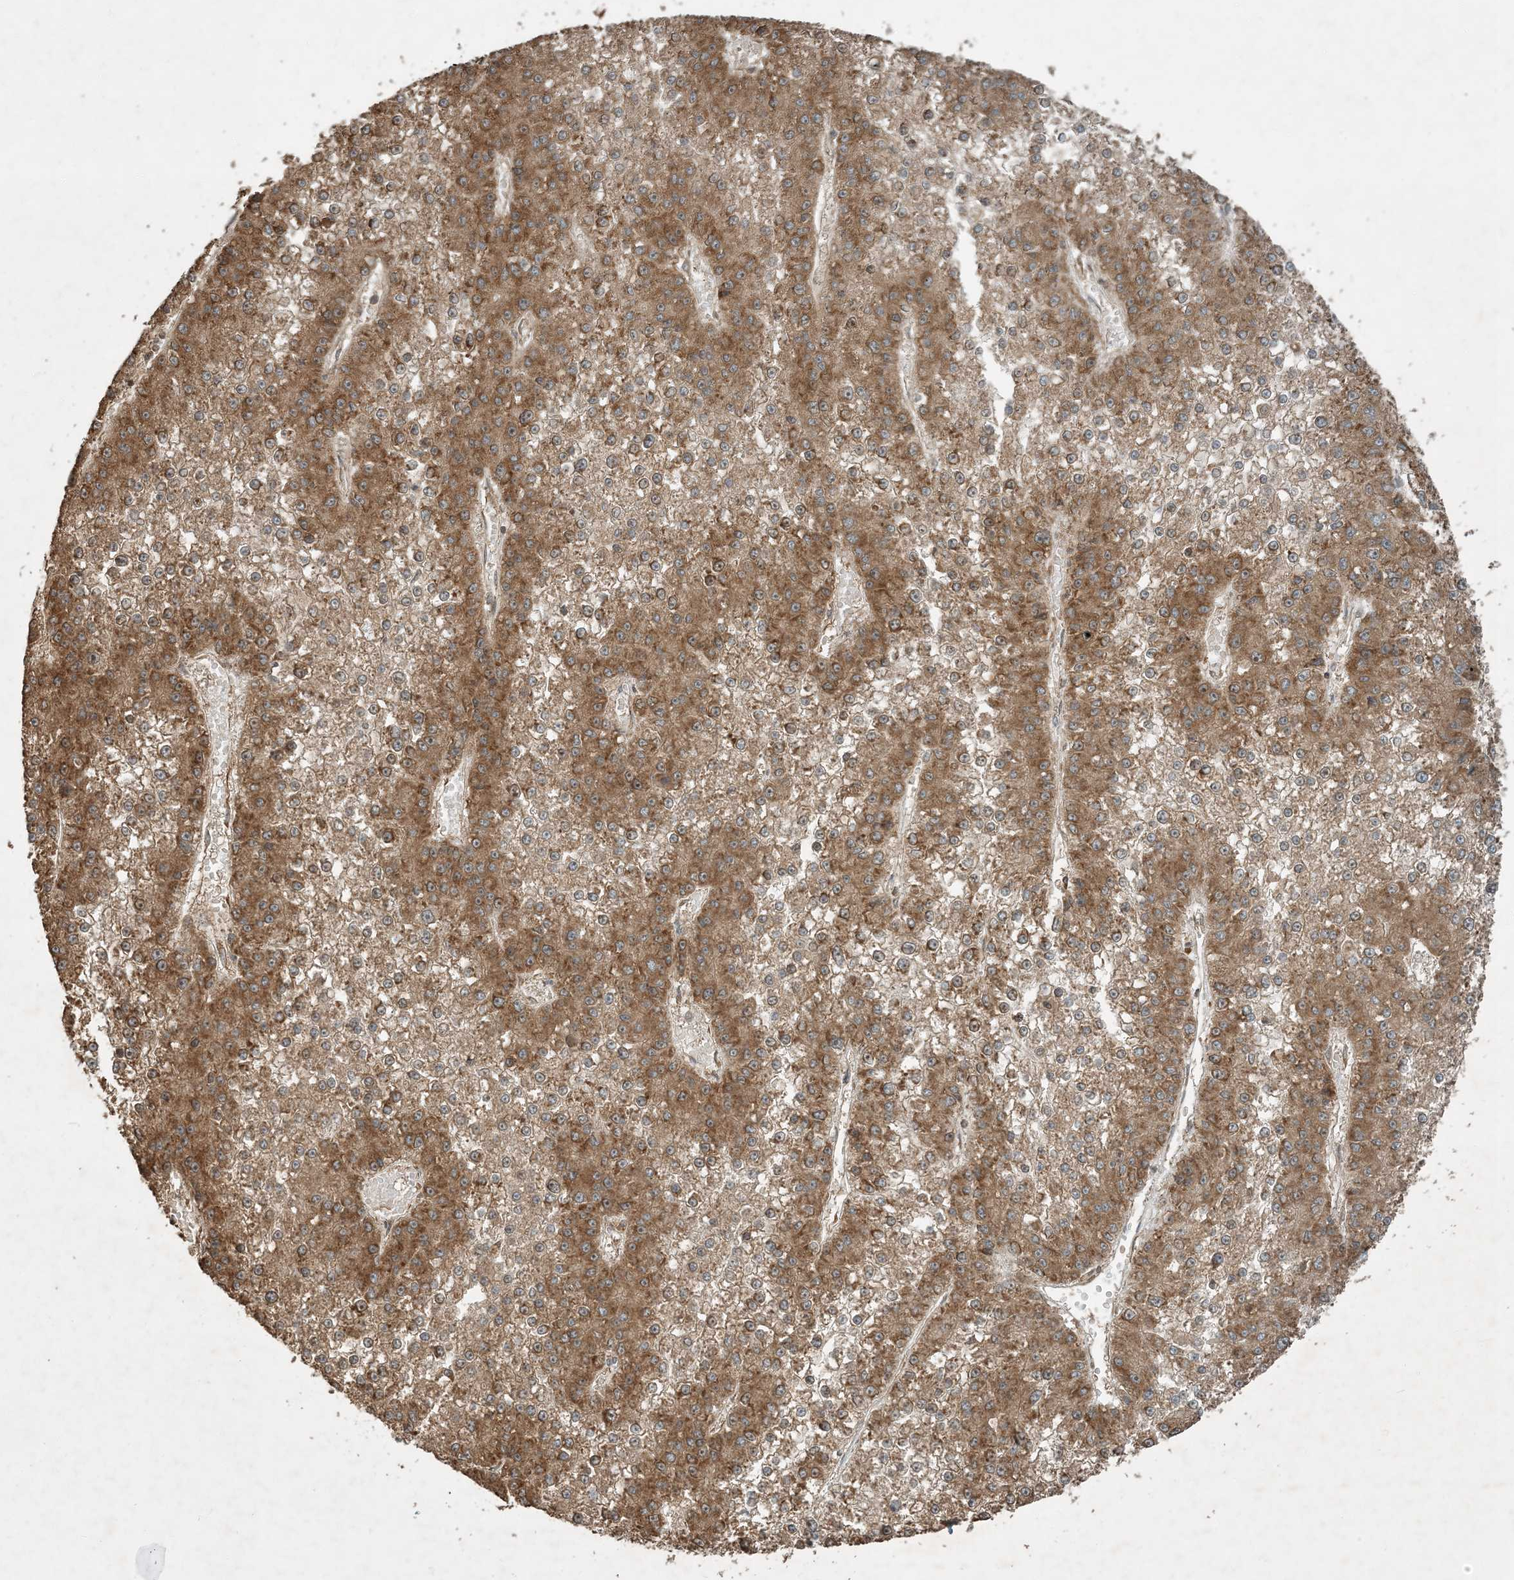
{"staining": {"intensity": "moderate", "quantity": ">75%", "location": "cytoplasmic/membranous"}, "tissue": "liver cancer", "cell_type": "Tumor cells", "image_type": "cancer", "snomed": [{"axis": "morphology", "description": "Carcinoma, Hepatocellular, NOS"}, {"axis": "topography", "description": "Liver"}], "caption": "Hepatocellular carcinoma (liver) was stained to show a protein in brown. There is medium levels of moderate cytoplasmic/membranous positivity in about >75% of tumor cells. (DAB = brown stain, brightfield microscopy at high magnification).", "gene": "COMMD8", "patient": {"sex": "female", "age": 73}}